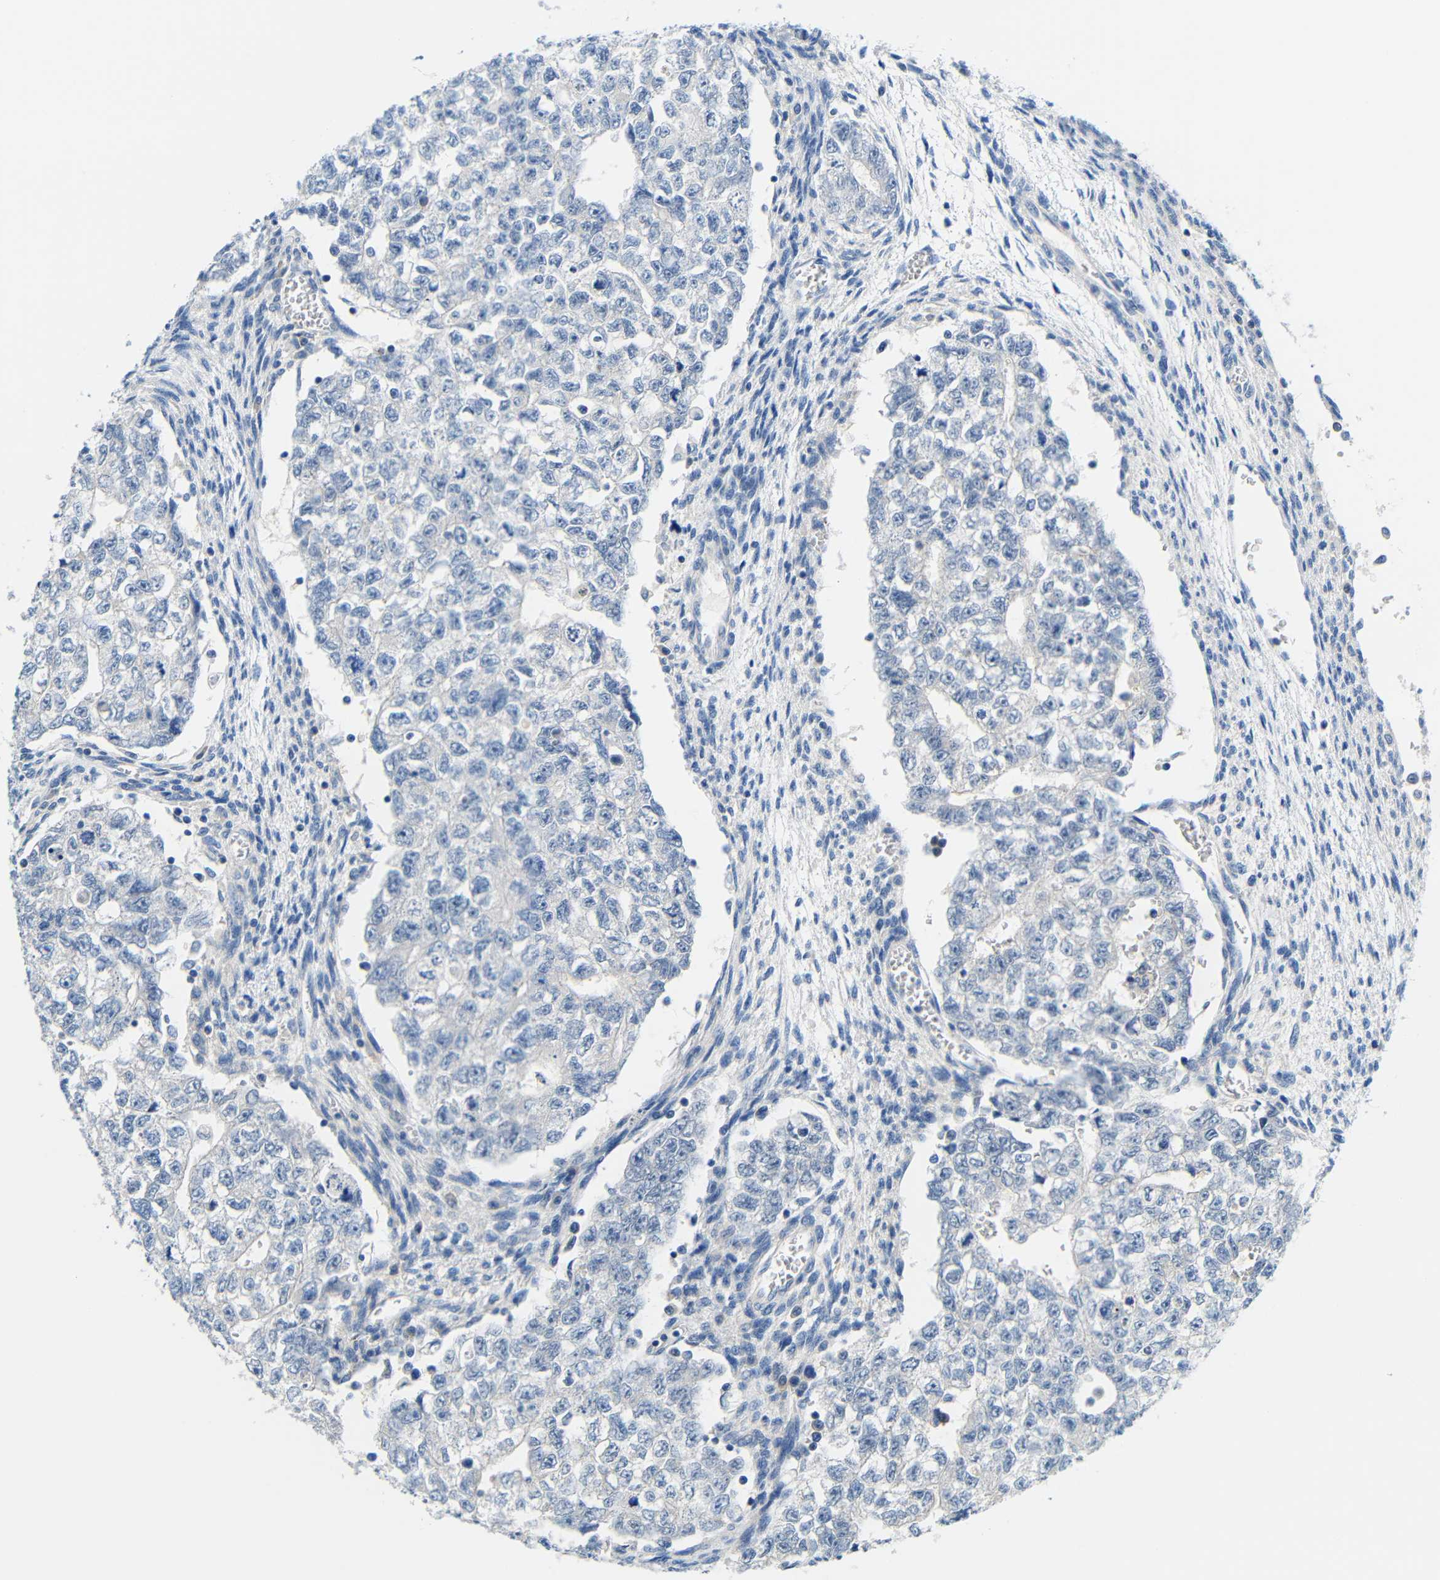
{"staining": {"intensity": "negative", "quantity": "none", "location": "none"}, "tissue": "testis cancer", "cell_type": "Tumor cells", "image_type": "cancer", "snomed": [{"axis": "morphology", "description": "Seminoma, NOS"}, {"axis": "morphology", "description": "Carcinoma, Embryonal, NOS"}, {"axis": "topography", "description": "Testis"}], "caption": "DAB immunohistochemical staining of human testis cancer reveals no significant positivity in tumor cells. (DAB (3,3'-diaminobenzidine) immunohistochemistry with hematoxylin counter stain).", "gene": "NEGR1", "patient": {"sex": "male", "age": 38}}